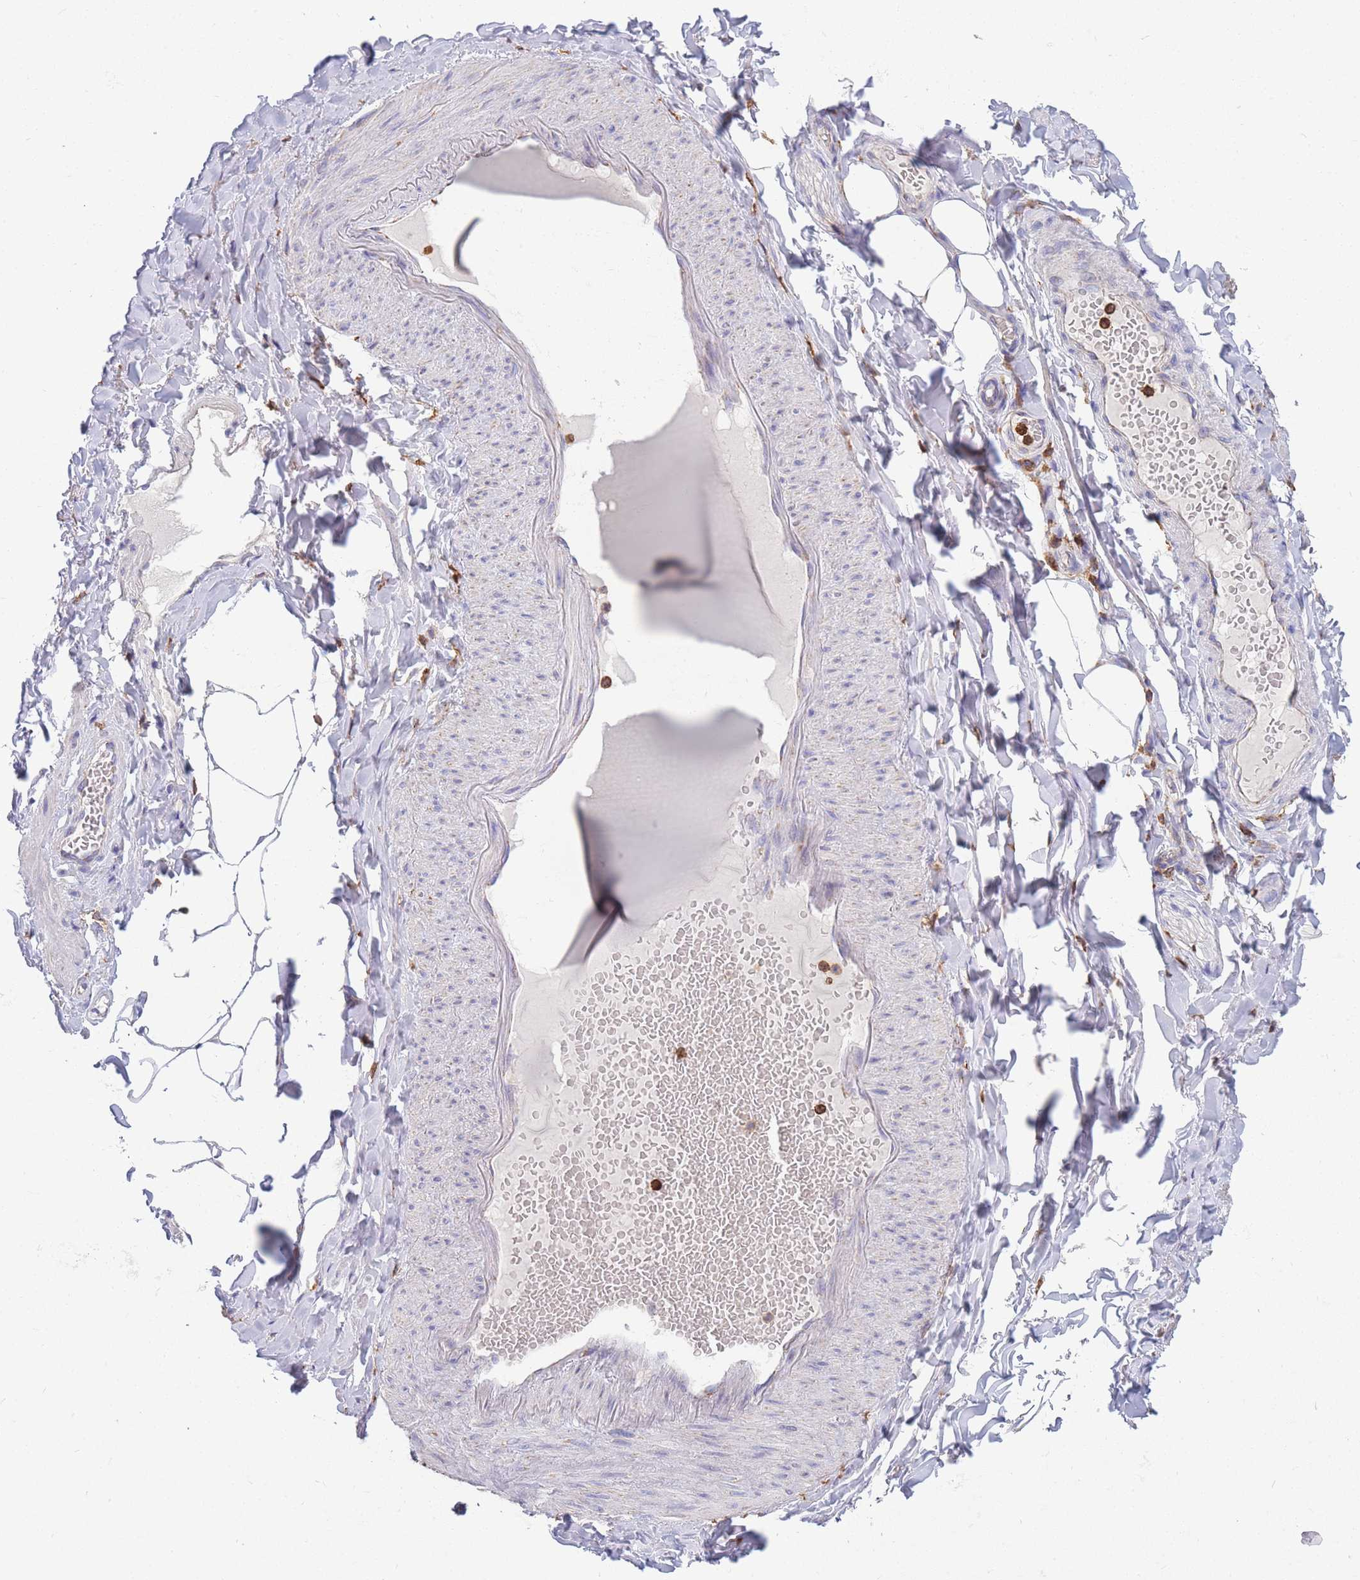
{"staining": {"intensity": "negative", "quantity": "none", "location": "none"}, "tissue": "adipose tissue", "cell_type": "Adipocytes", "image_type": "normal", "snomed": [{"axis": "morphology", "description": "Normal tissue, NOS"}, {"axis": "topography", "description": "Soft tissue"}, {"axis": "topography", "description": "Vascular tissue"}], "caption": "IHC image of normal adipose tissue: human adipose tissue stained with DAB (3,3'-diaminobenzidine) reveals no significant protein expression in adipocytes. (Brightfield microscopy of DAB (3,3'-diaminobenzidine) immunohistochemistry (IHC) at high magnification).", "gene": "MRPL54", "patient": {"sex": "male", "age": 54}}